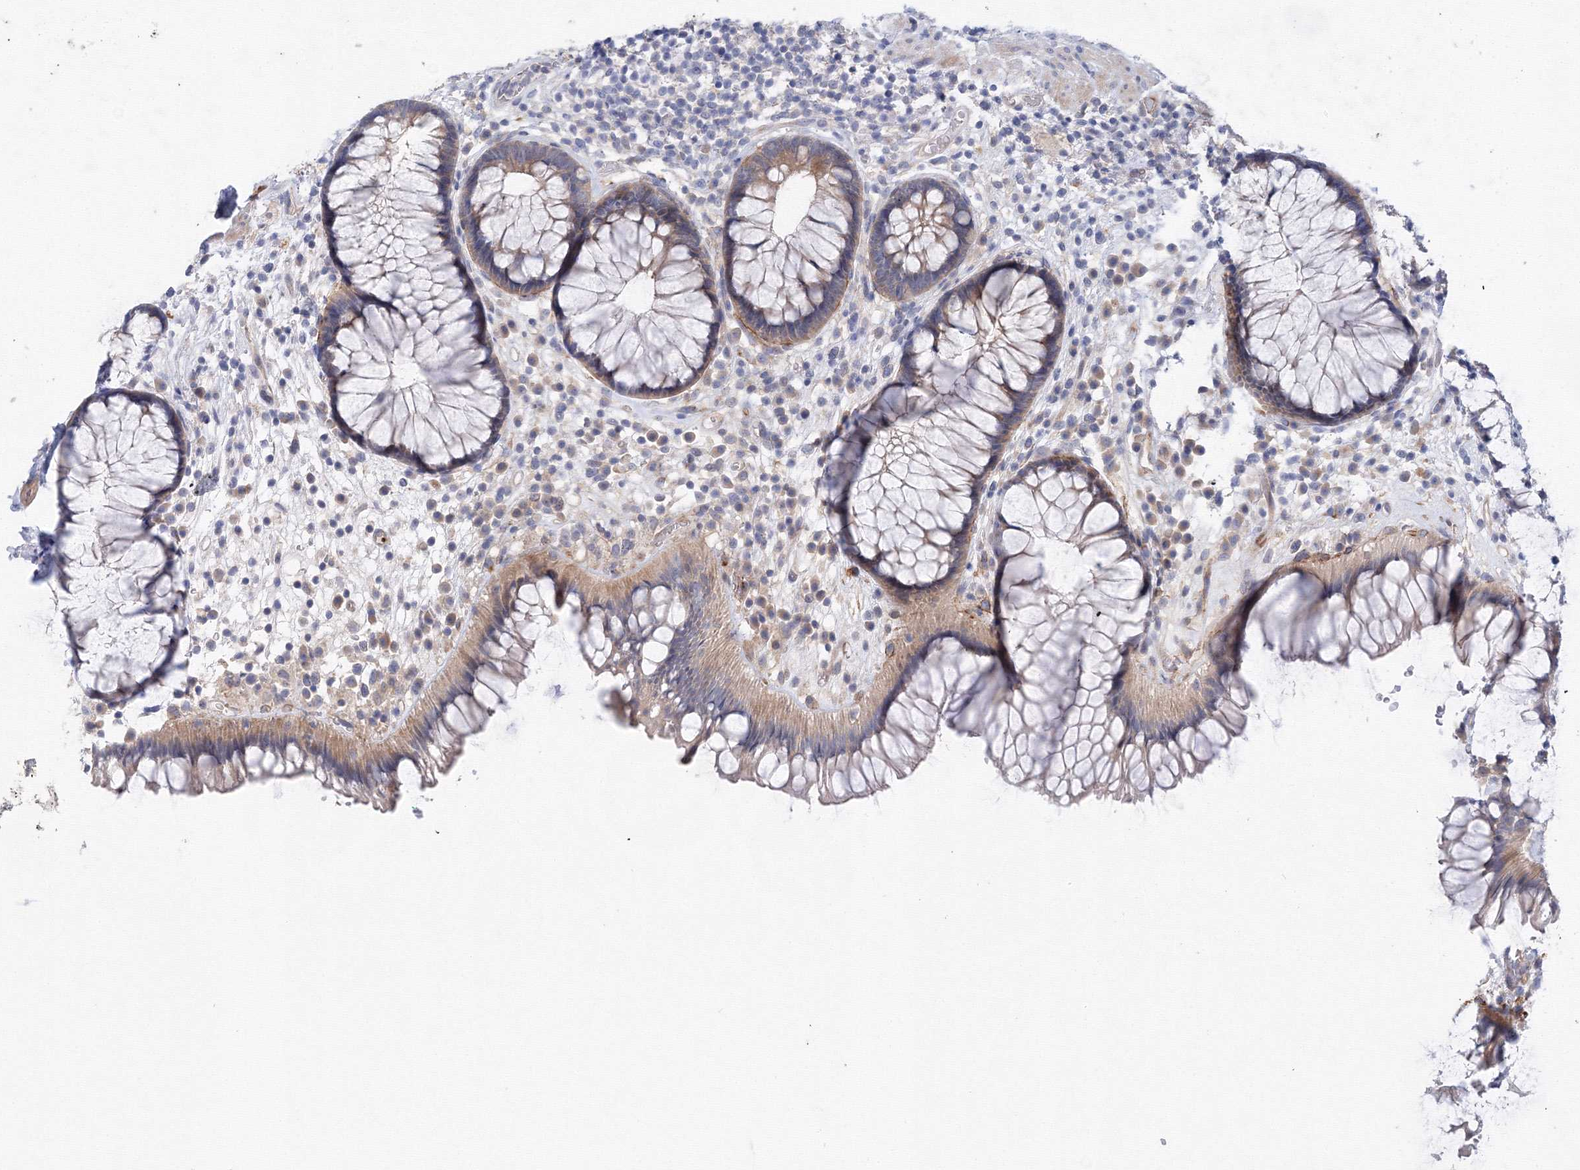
{"staining": {"intensity": "weak", "quantity": "25%-75%", "location": "cytoplasmic/membranous"}, "tissue": "rectum", "cell_type": "Glandular cells", "image_type": "normal", "snomed": [{"axis": "morphology", "description": "Normal tissue, NOS"}, {"axis": "topography", "description": "Rectum"}], "caption": "A photomicrograph of human rectum stained for a protein demonstrates weak cytoplasmic/membranous brown staining in glandular cells. (DAB IHC, brown staining for protein, blue staining for nuclei).", "gene": "DIS3L2", "patient": {"sex": "male", "age": 51}}